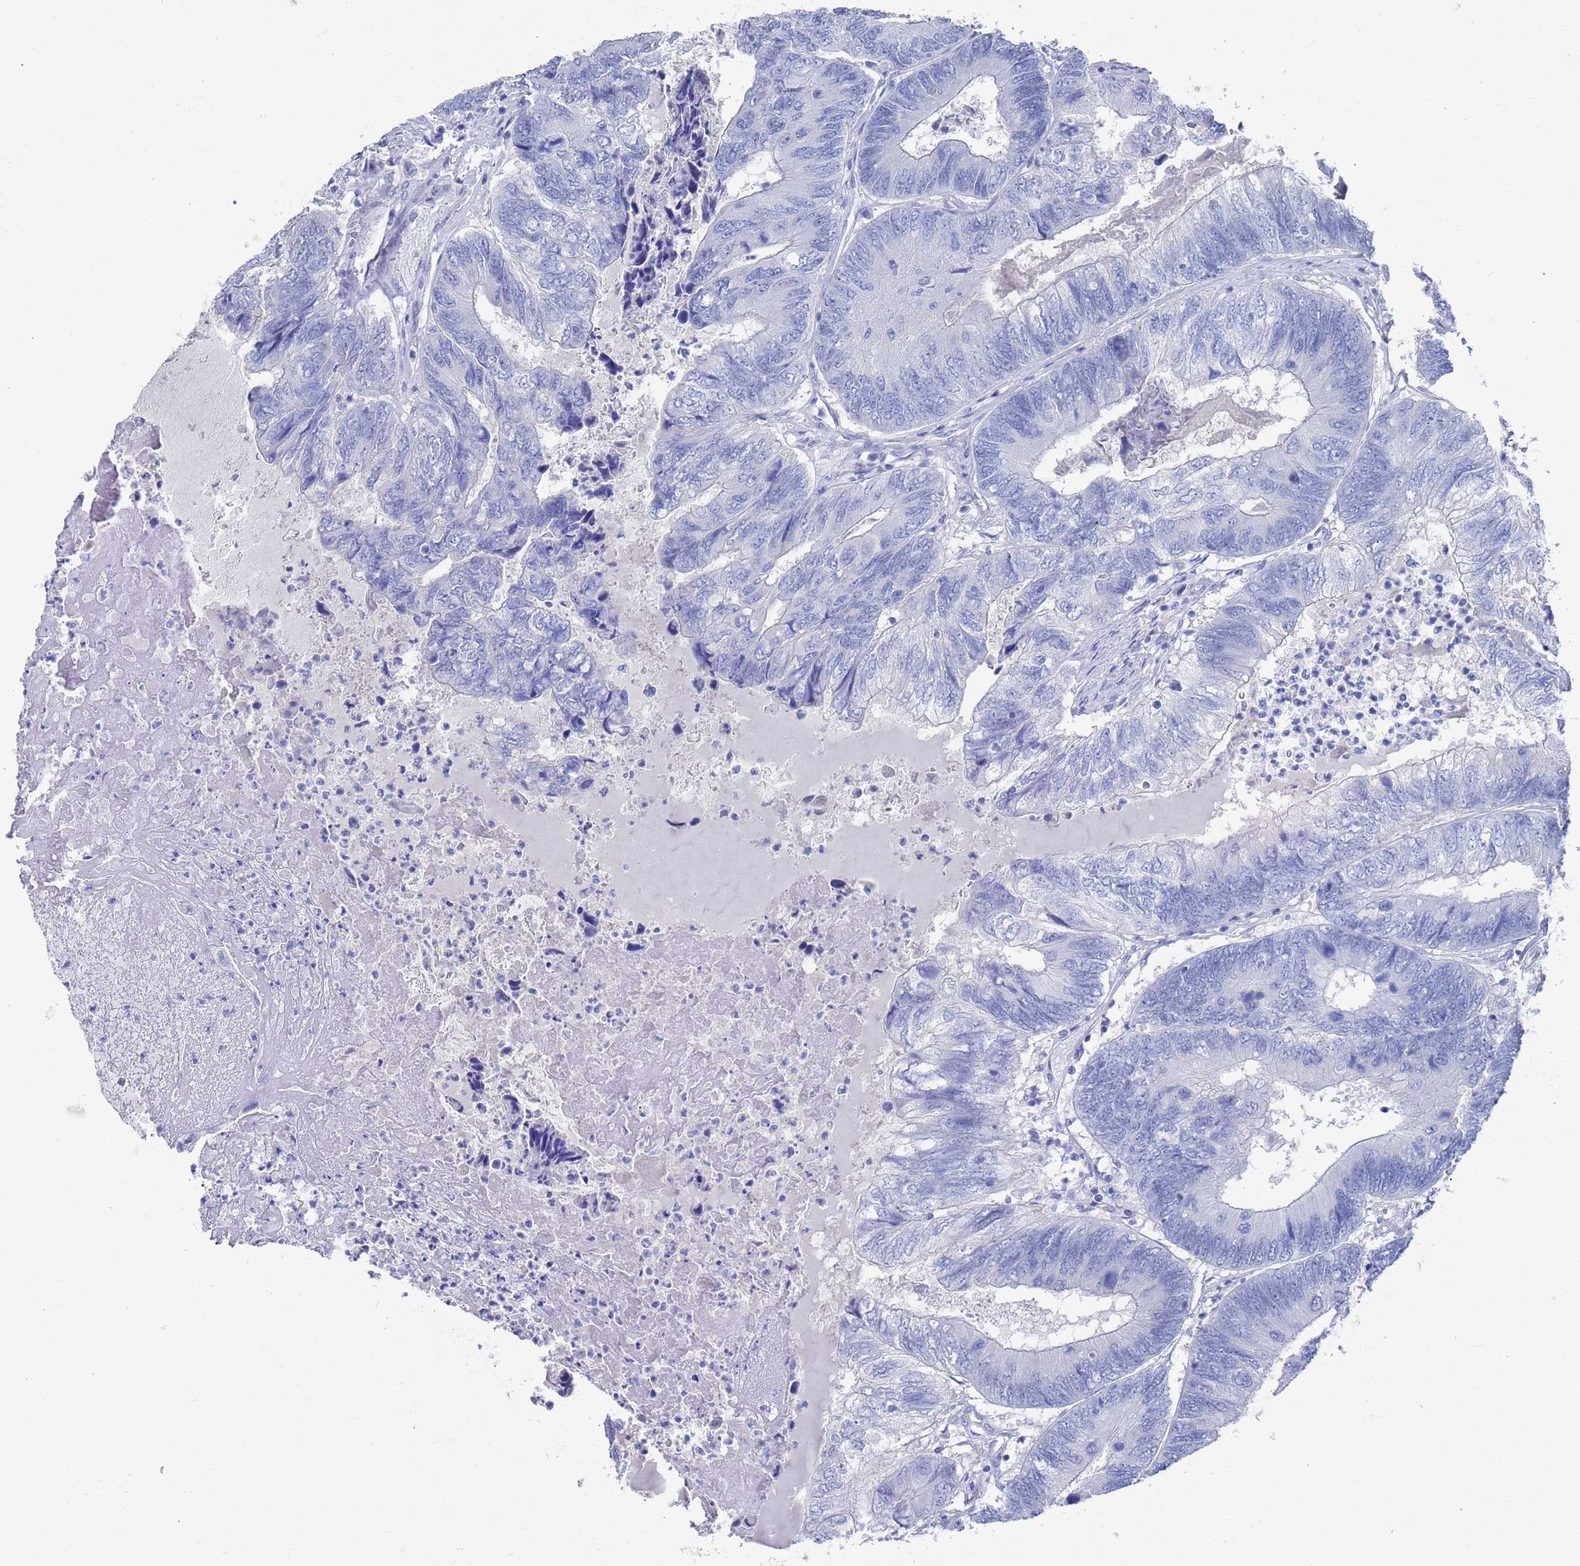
{"staining": {"intensity": "negative", "quantity": "none", "location": "none"}, "tissue": "colorectal cancer", "cell_type": "Tumor cells", "image_type": "cancer", "snomed": [{"axis": "morphology", "description": "Adenocarcinoma, NOS"}, {"axis": "topography", "description": "Colon"}], "caption": "Immunohistochemistry of adenocarcinoma (colorectal) reveals no positivity in tumor cells. (DAB immunohistochemistry visualized using brightfield microscopy, high magnification).", "gene": "MTMR2", "patient": {"sex": "female", "age": 67}}